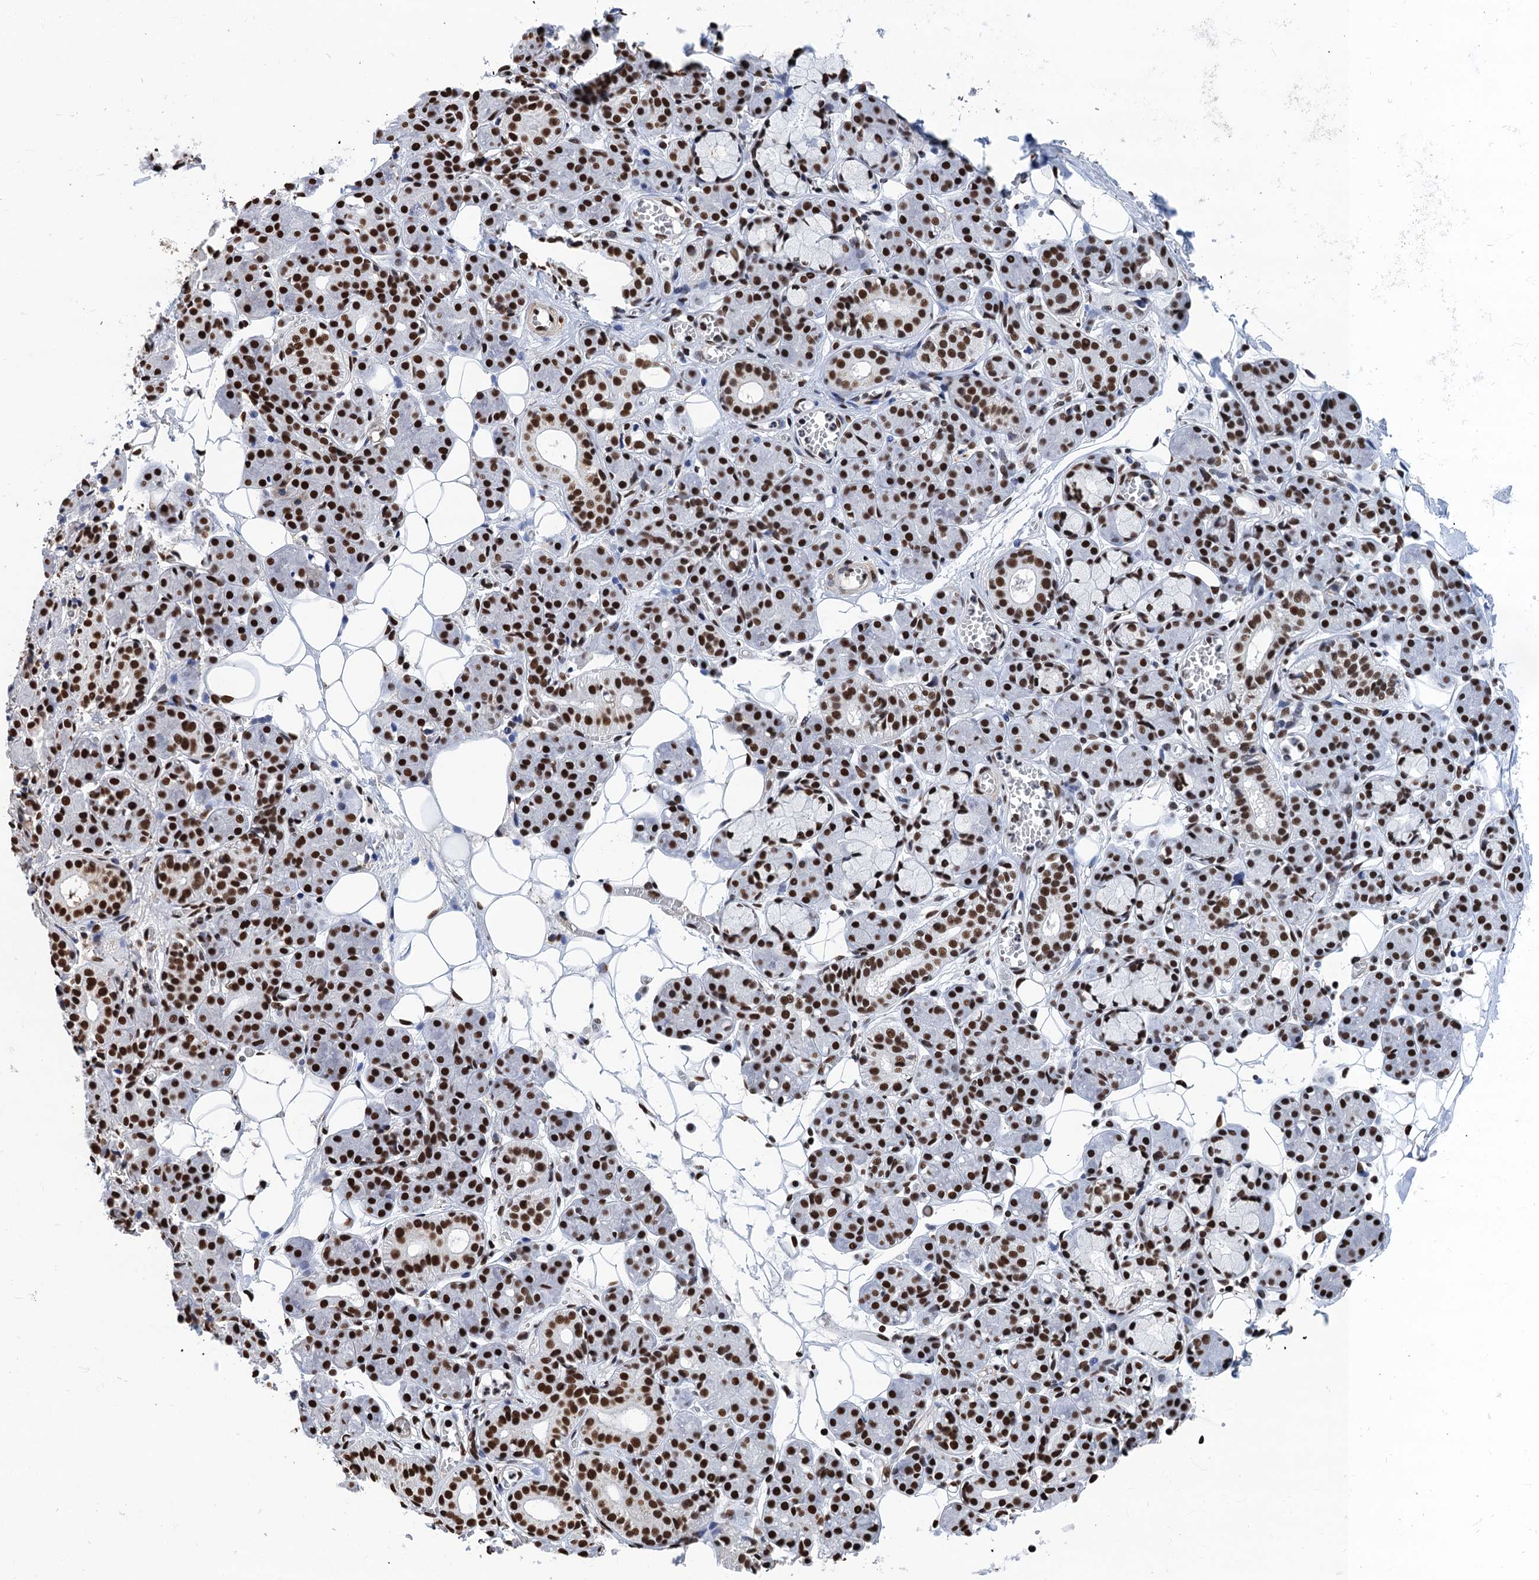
{"staining": {"intensity": "strong", "quantity": ">75%", "location": "nuclear"}, "tissue": "salivary gland", "cell_type": "Glandular cells", "image_type": "normal", "snomed": [{"axis": "morphology", "description": "Normal tissue, NOS"}, {"axis": "topography", "description": "Salivary gland"}], "caption": "An immunohistochemistry (IHC) histopathology image of normal tissue is shown. Protein staining in brown shows strong nuclear positivity in salivary gland within glandular cells.", "gene": "UBA2", "patient": {"sex": "male", "age": 63}}